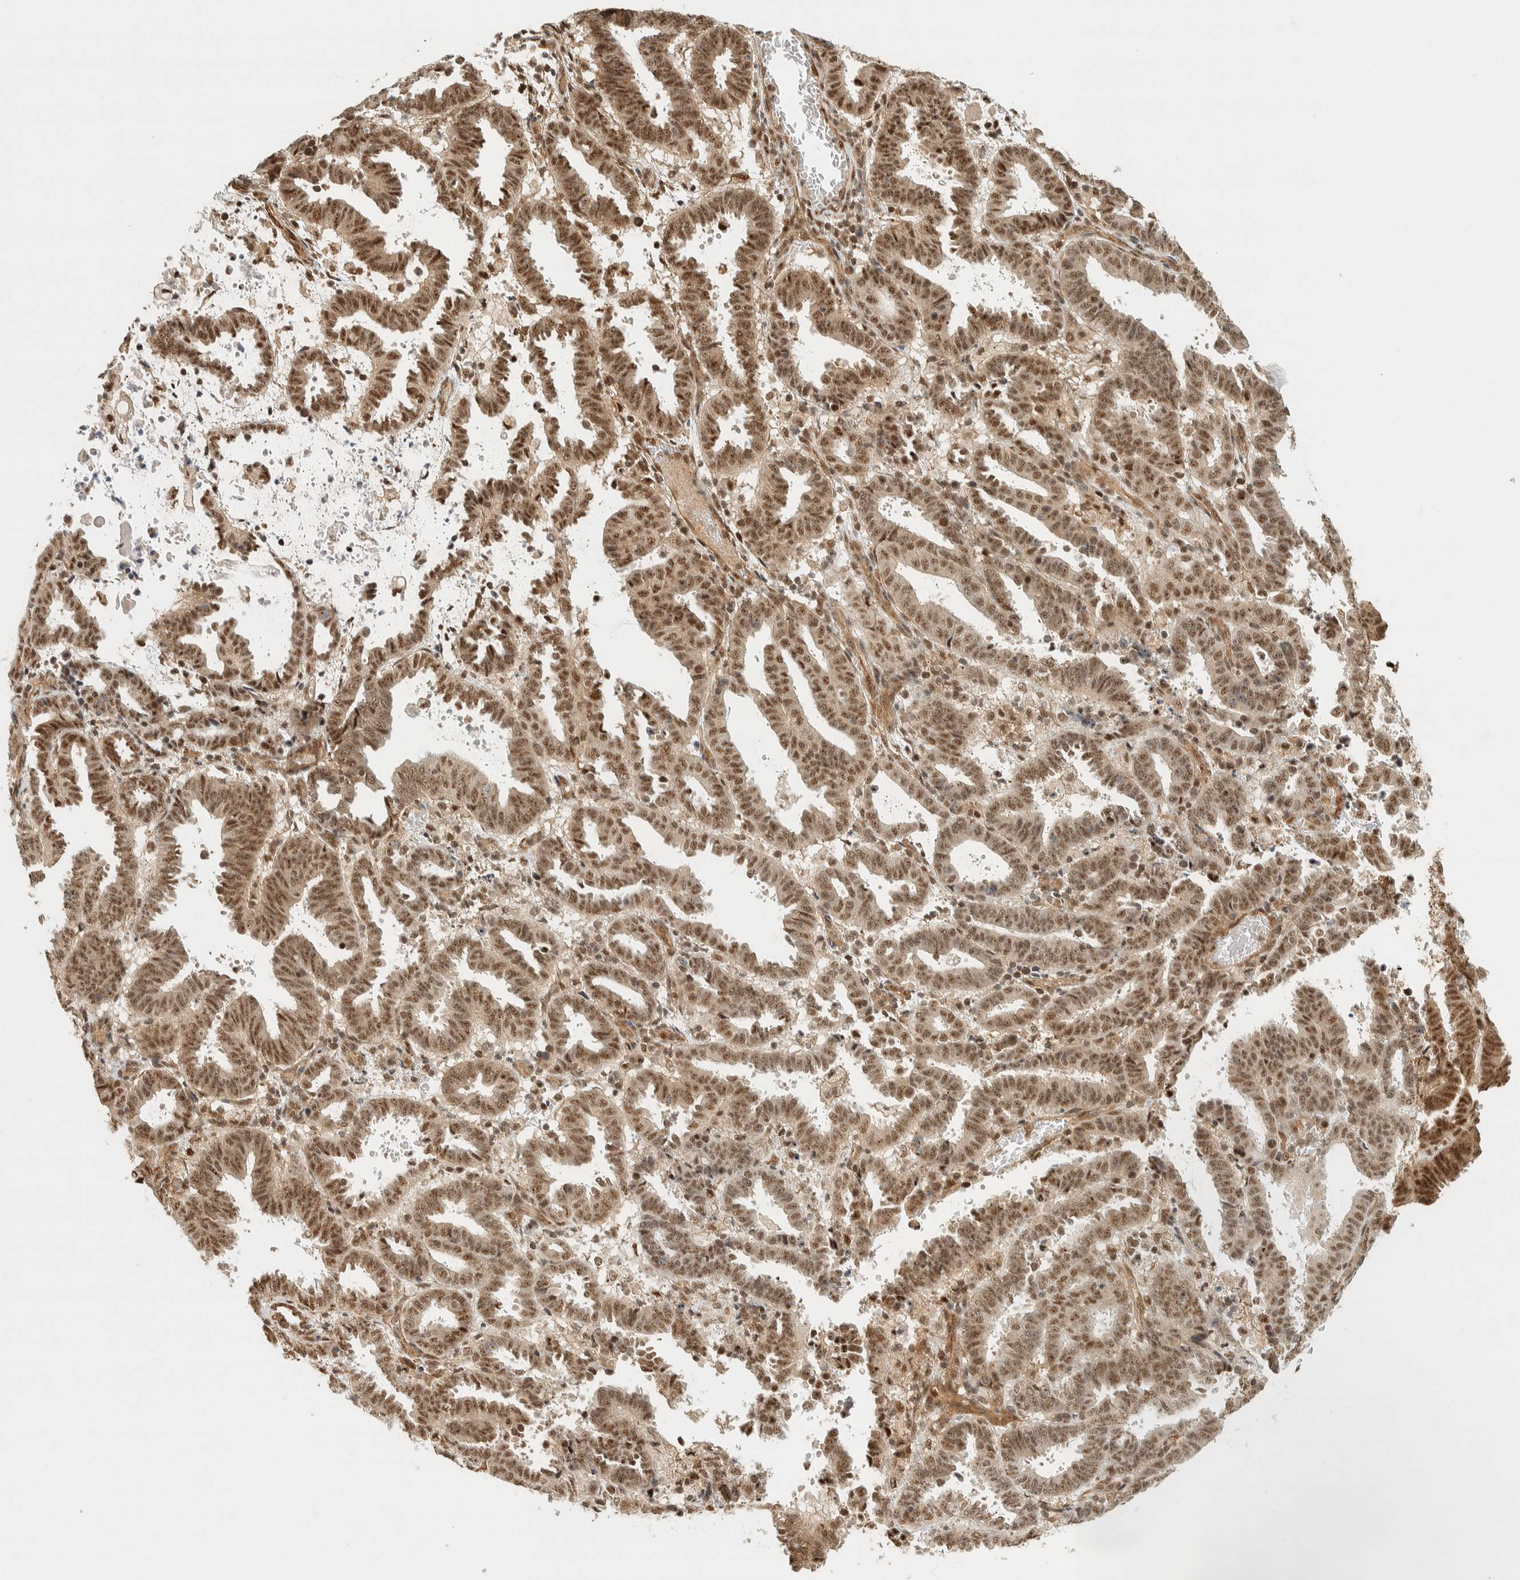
{"staining": {"intensity": "moderate", "quantity": ">75%", "location": "nuclear"}, "tissue": "endometrial cancer", "cell_type": "Tumor cells", "image_type": "cancer", "snomed": [{"axis": "morphology", "description": "Adenocarcinoma, NOS"}, {"axis": "topography", "description": "Uterus"}], "caption": "A brown stain highlights moderate nuclear expression of a protein in adenocarcinoma (endometrial) tumor cells.", "gene": "SIK1", "patient": {"sex": "female", "age": 83}}